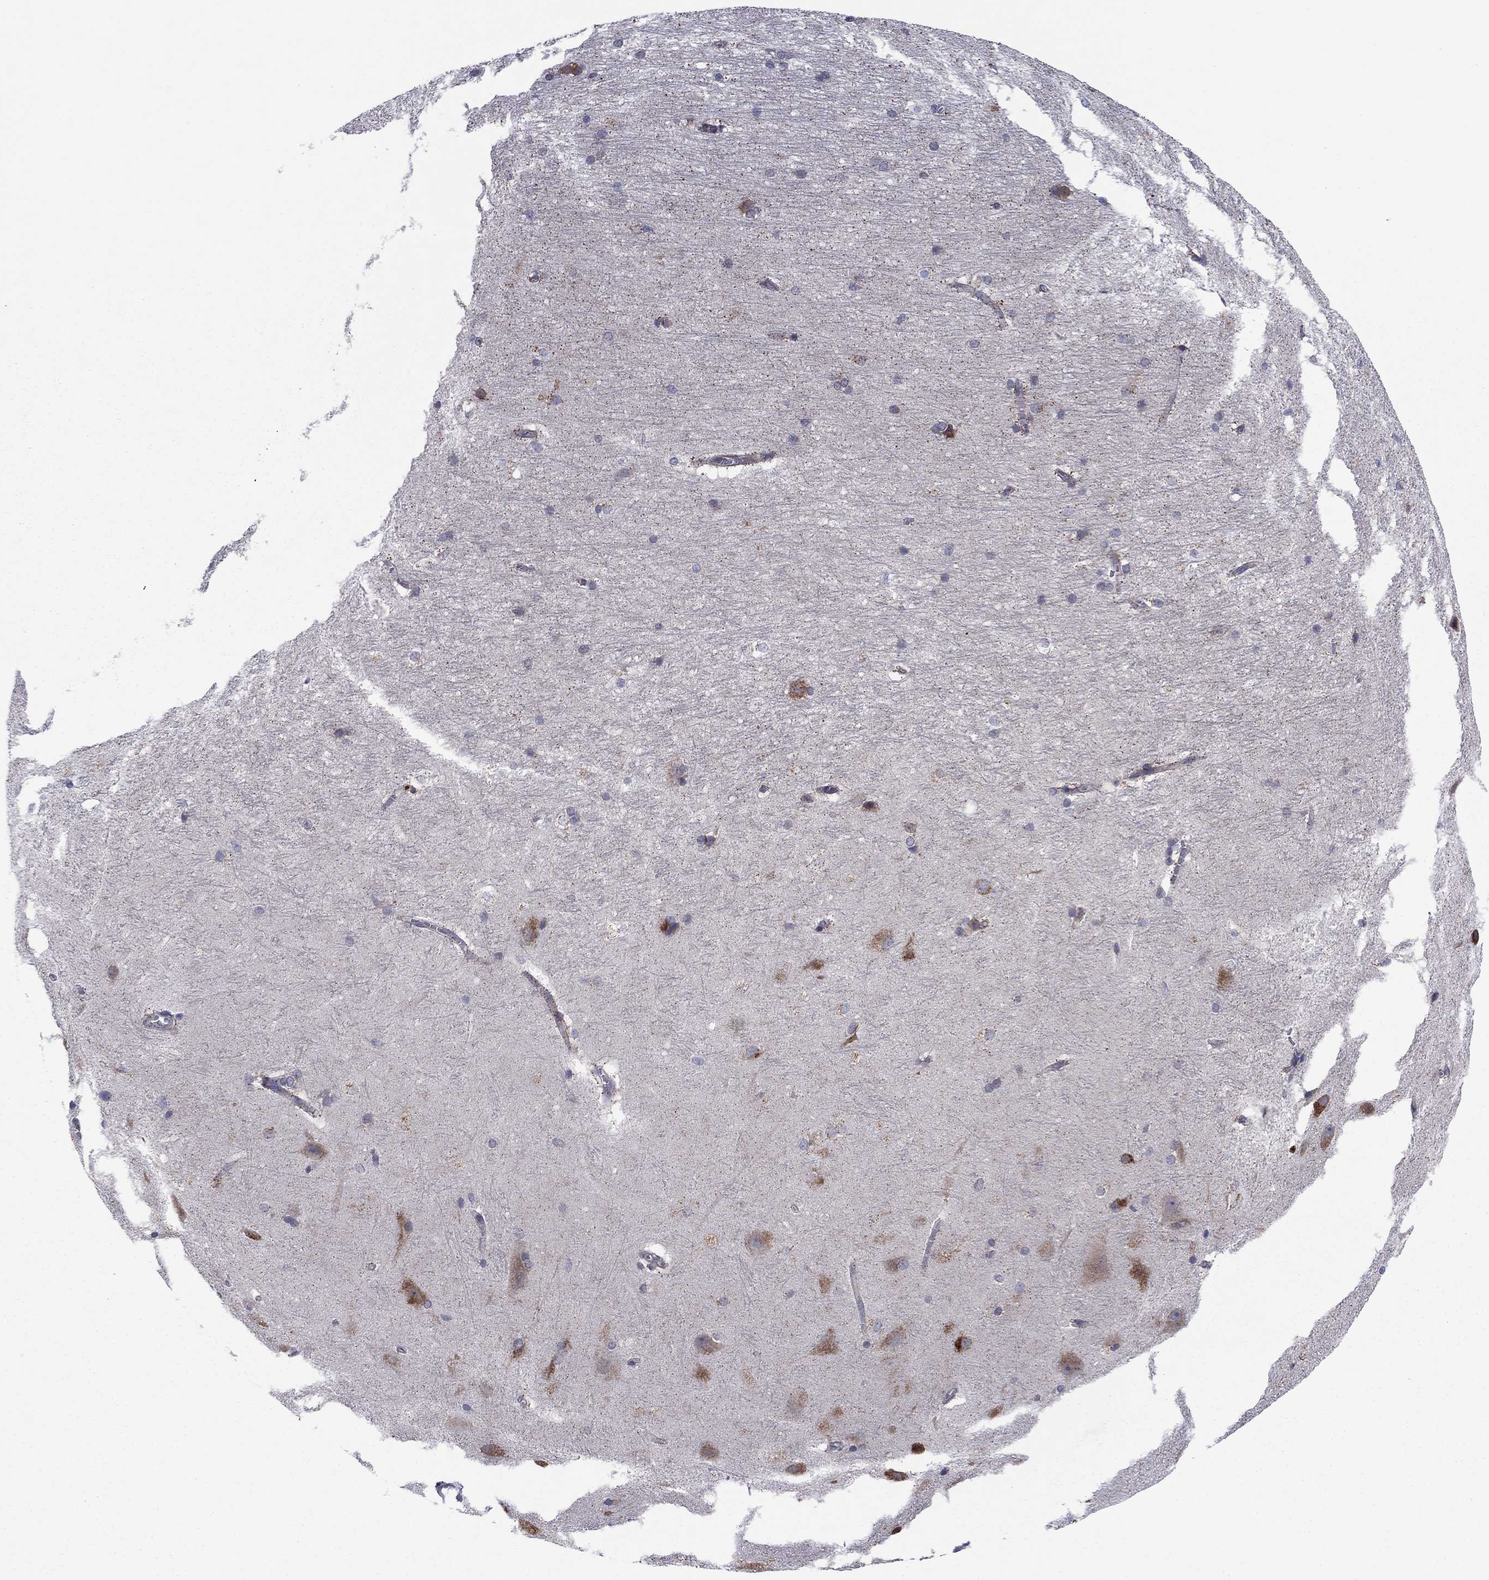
{"staining": {"intensity": "negative", "quantity": "none", "location": "none"}, "tissue": "hippocampus", "cell_type": "Glial cells", "image_type": "normal", "snomed": [{"axis": "morphology", "description": "Normal tissue, NOS"}, {"axis": "topography", "description": "Cerebral cortex"}, {"axis": "topography", "description": "Hippocampus"}], "caption": "IHC photomicrograph of unremarkable hippocampus: hippocampus stained with DAB (3,3'-diaminobenzidine) shows no significant protein expression in glial cells. The staining is performed using DAB (3,3'-diaminobenzidine) brown chromogen with nuclei counter-stained in using hematoxylin.", "gene": "GPR155", "patient": {"sex": "female", "age": 19}}